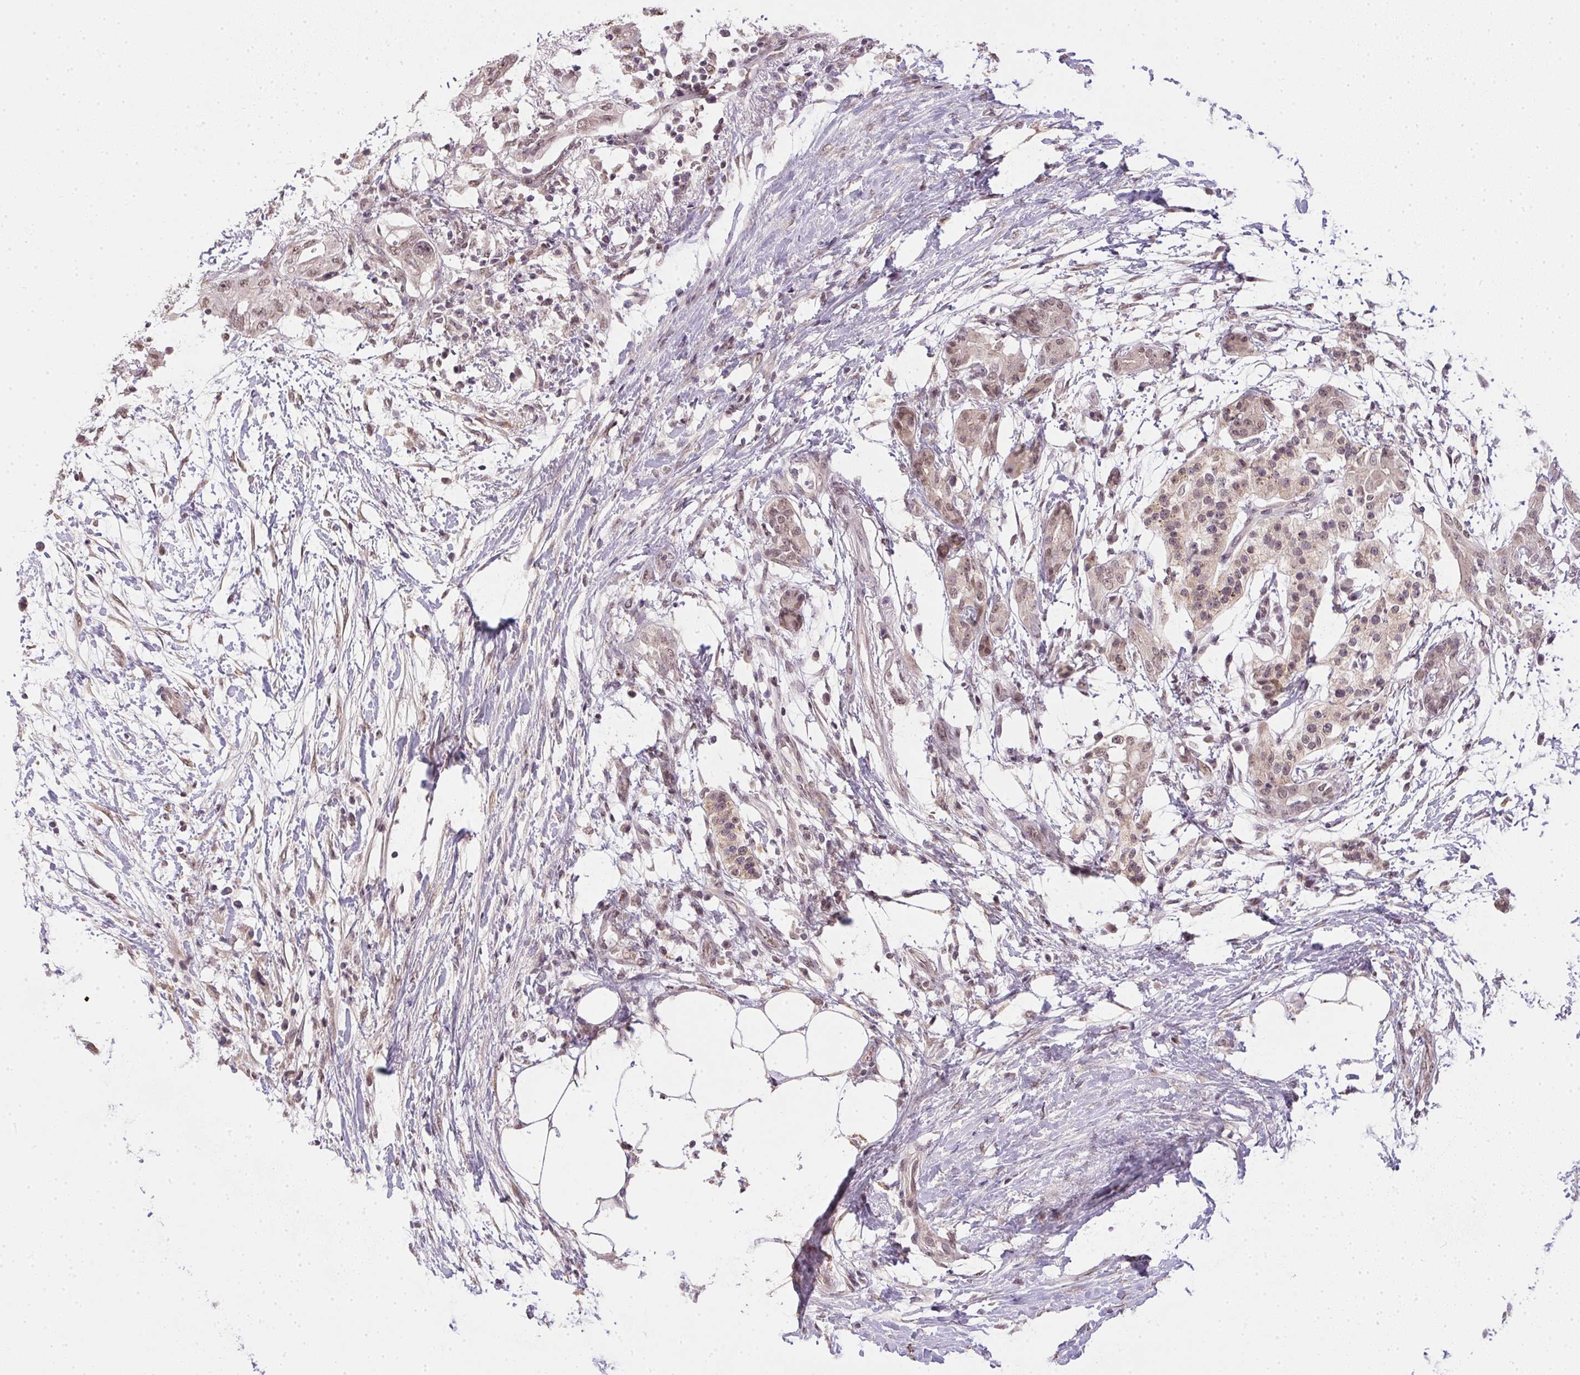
{"staining": {"intensity": "weak", "quantity": ">75%", "location": "cytoplasmic/membranous,nuclear"}, "tissue": "pancreatic cancer", "cell_type": "Tumor cells", "image_type": "cancer", "snomed": [{"axis": "morphology", "description": "Adenocarcinoma, NOS"}, {"axis": "topography", "description": "Pancreas"}], "caption": "Protein staining of pancreatic cancer (adenocarcinoma) tissue reveals weak cytoplasmic/membranous and nuclear positivity in approximately >75% of tumor cells.", "gene": "PPP4R4", "patient": {"sex": "female", "age": 72}}